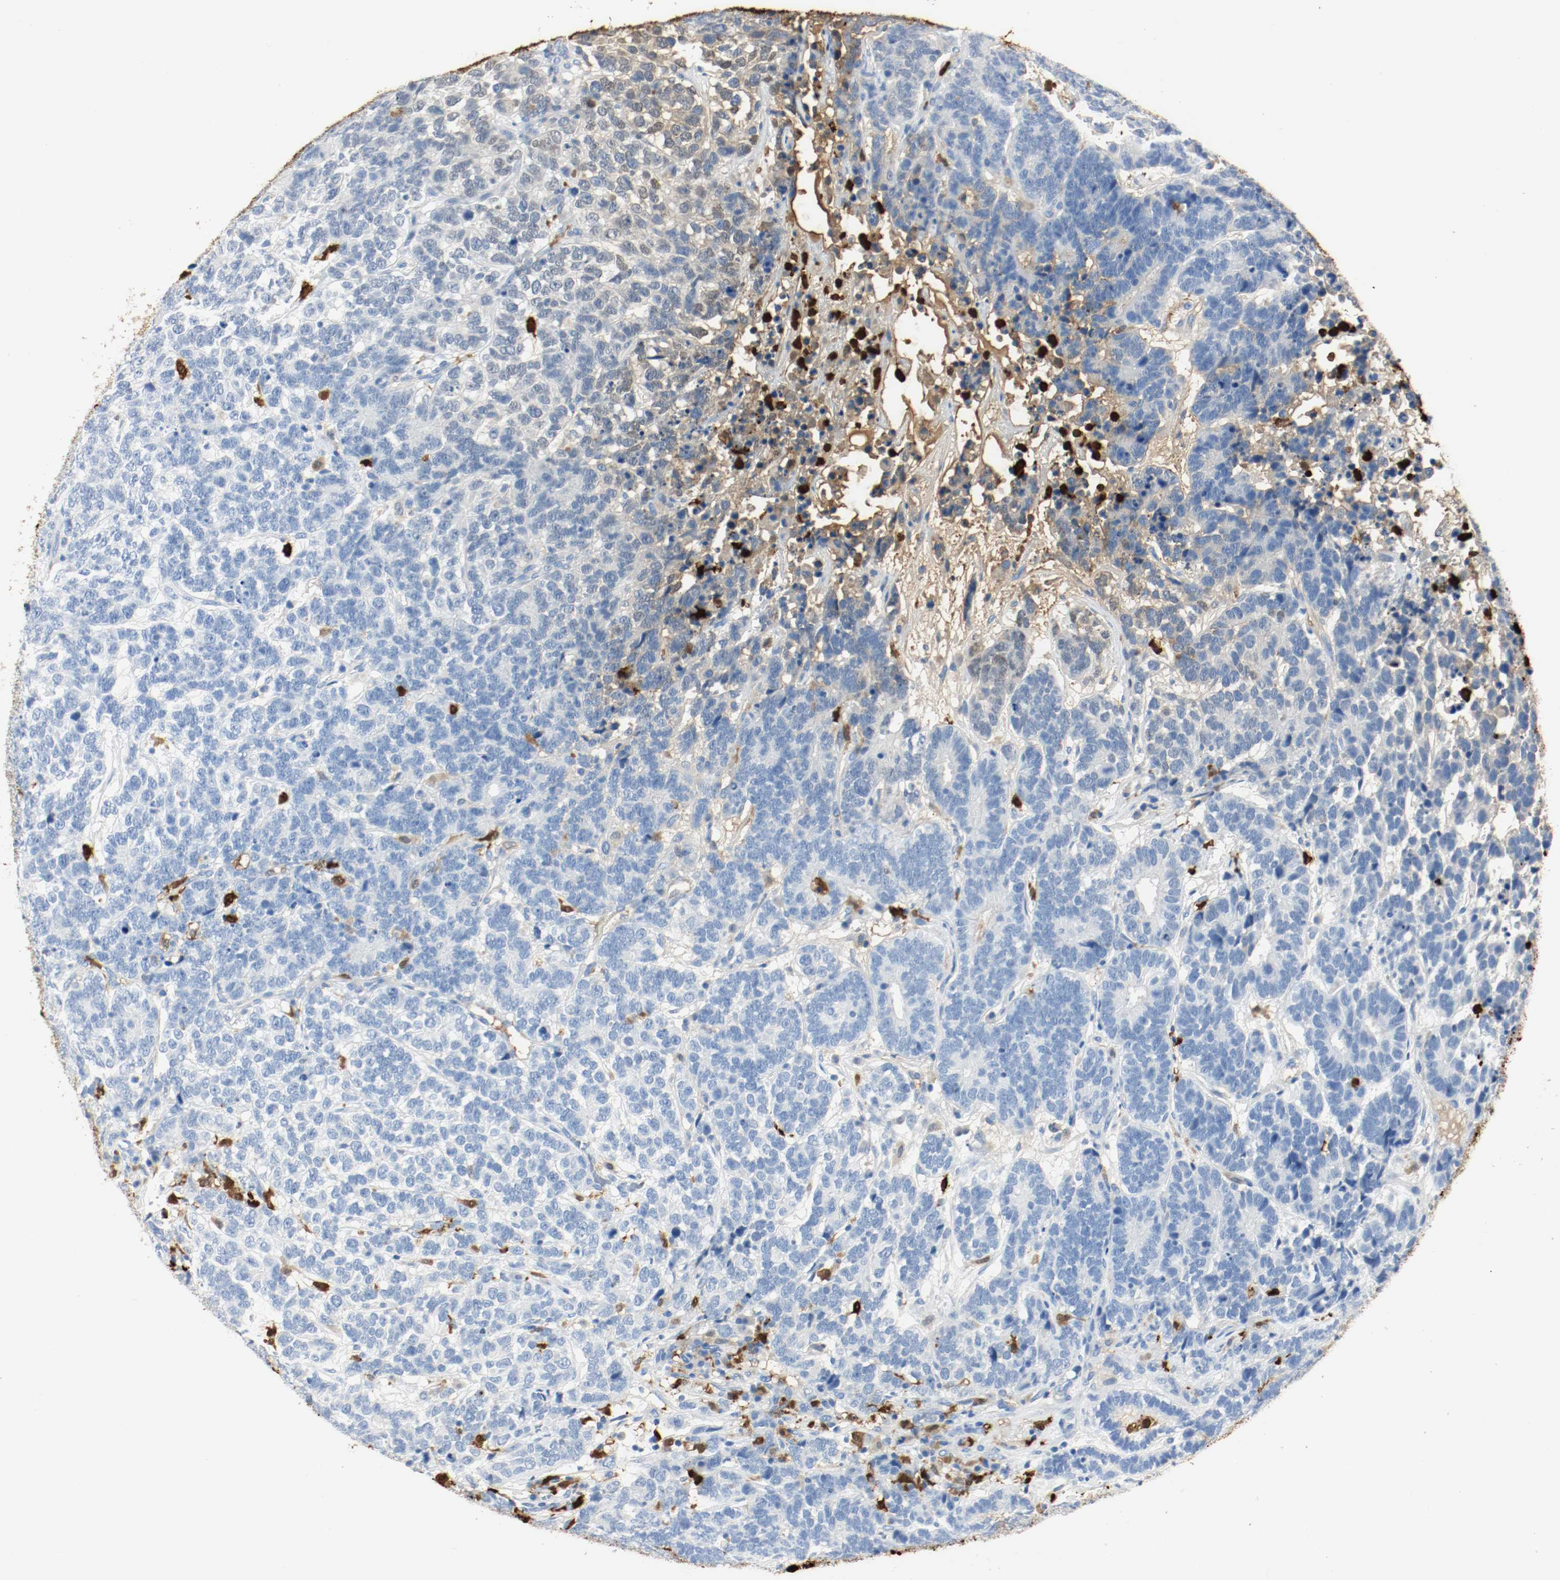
{"staining": {"intensity": "negative", "quantity": "none", "location": "none"}, "tissue": "testis cancer", "cell_type": "Tumor cells", "image_type": "cancer", "snomed": [{"axis": "morphology", "description": "Carcinoma, Embryonal, NOS"}, {"axis": "topography", "description": "Testis"}], "caption": "This is an IHC image of human embryonal carcinoma (testis). There is no staining in tumor cells.", "gene": "S100A9", "patient": {"sex": "male", "age": 26}}